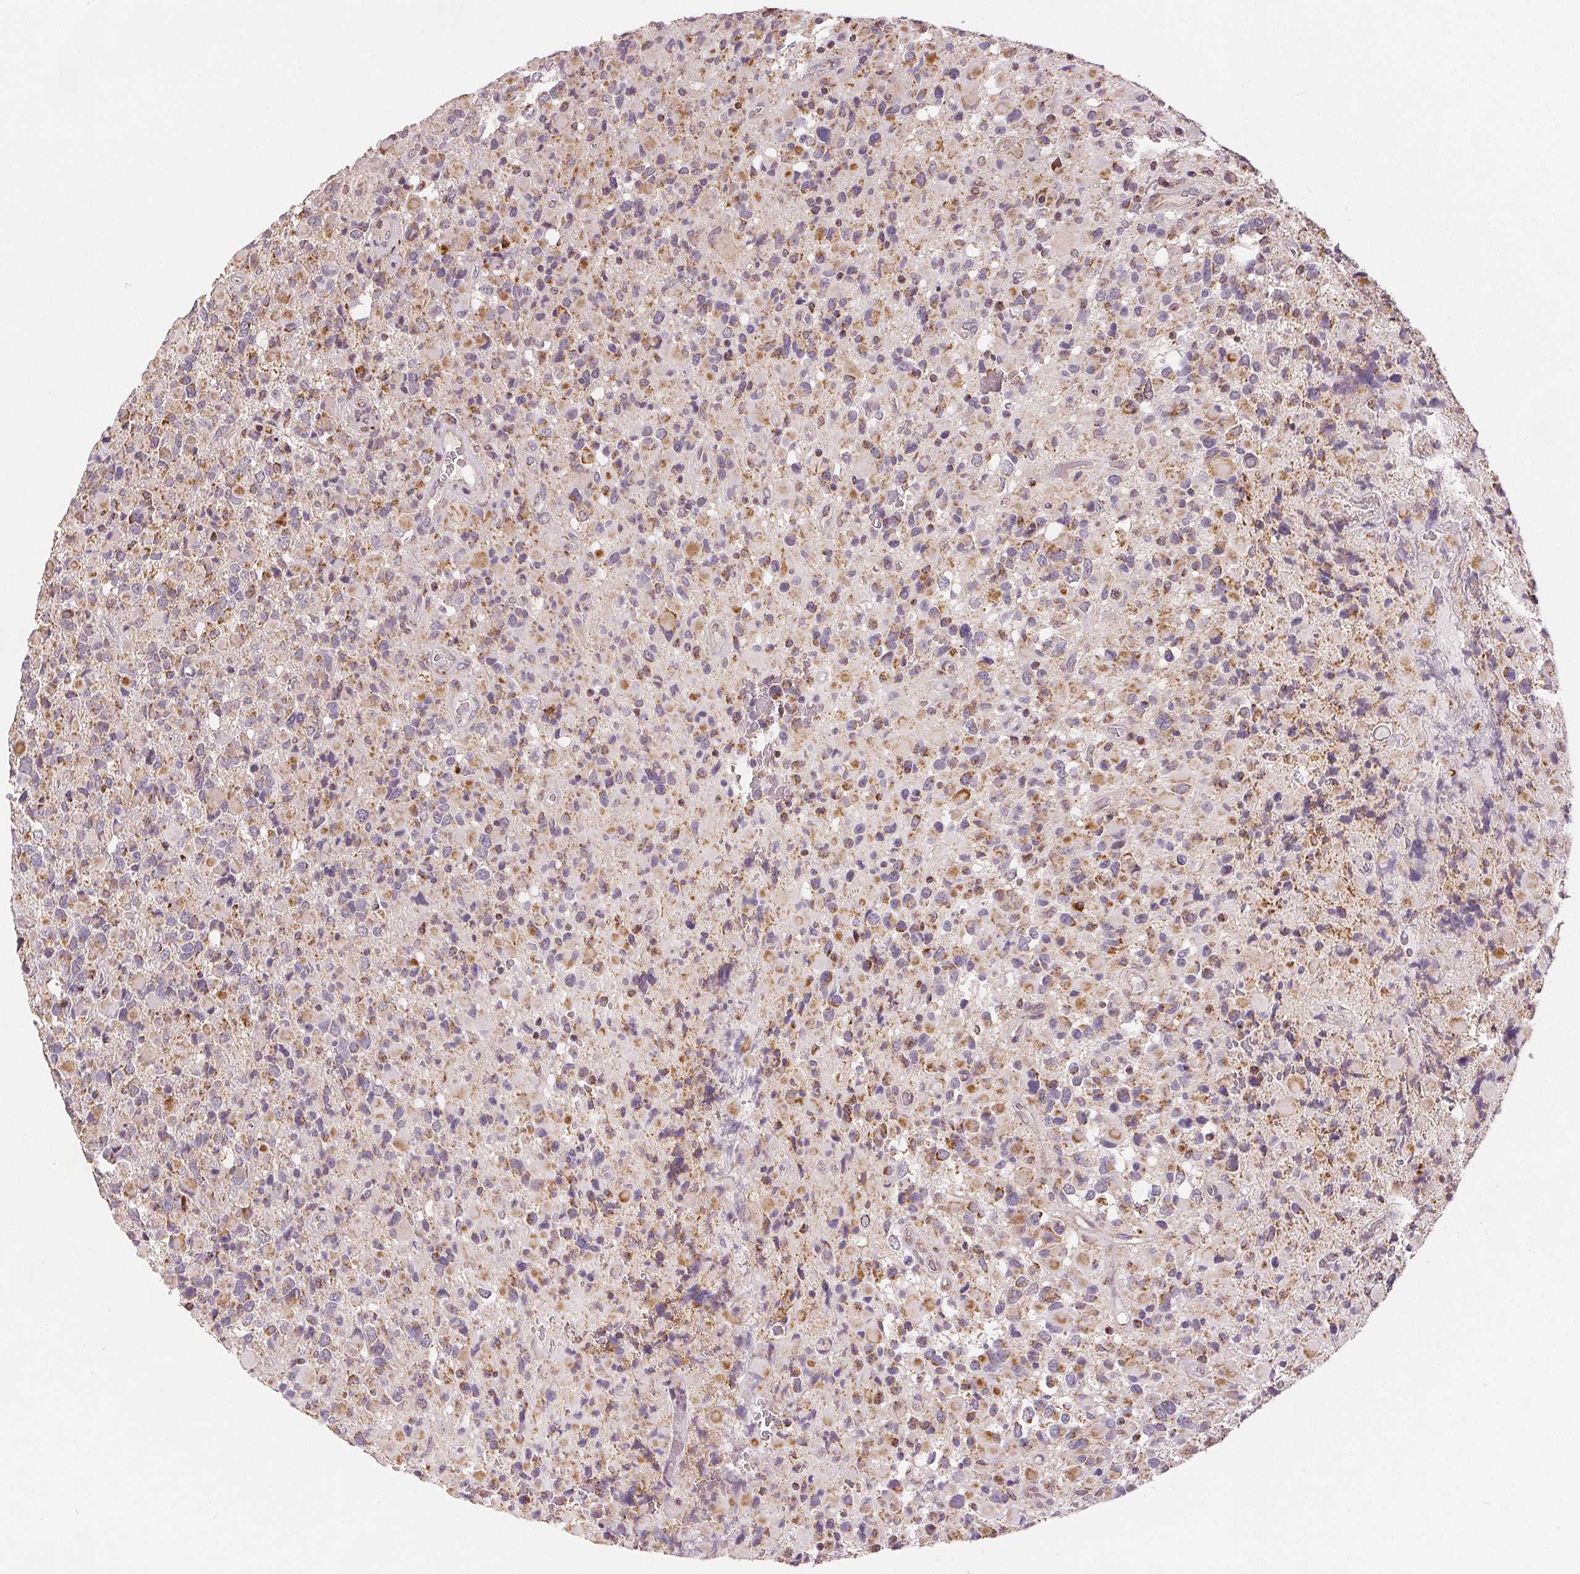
{"staining": {"intensity": "moderate", "quantity": "<25%", "location": "cytoplasmic/membranous"}, "tissue": "glioma", "cell_type": "Tumor cells", "image_type": "cancer", "snomed": [{"axis": "morphology", "description": "Glioma, malignant, High grade"}, {"axis": "topography", "description": "Brain"}], "caption": "Protein expression analysis of glioma demonstrates moderate cytoplasmic/membranous staining in approximately <25% of tumor cells. The protein is stained brown, and the nuclei are stained in blue (DAB IHC with brightfield microscopy, high magnification).", "gene": "SDHB", "patient": {"sex": "female", "age": 40}}